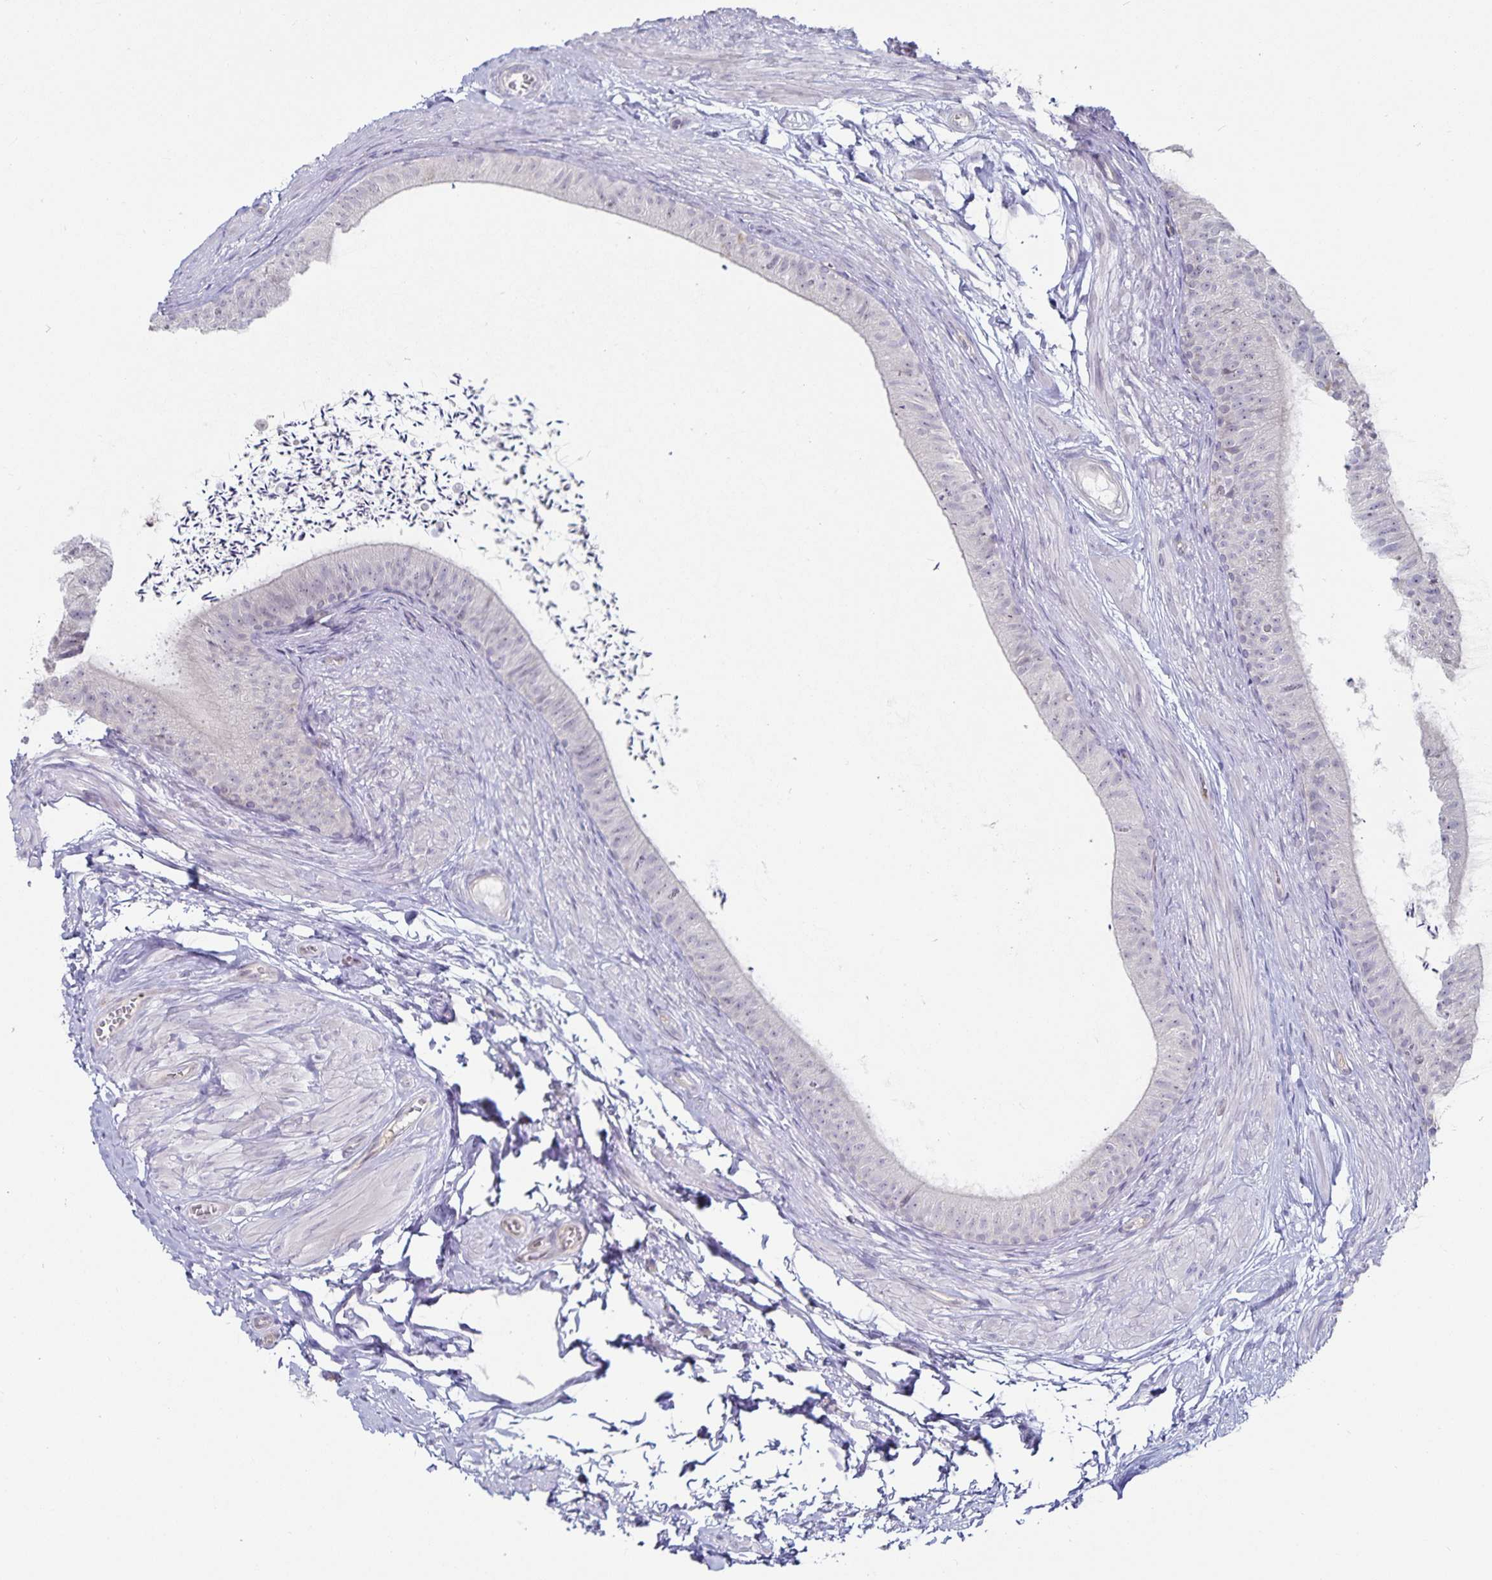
{"staining": {"intensity": "negative", "quantity": "none", "location": "none"}, "tissue": "epididymis", "cell_type": "Glandular cells", "image_type": "normal", "snomed": [{"axis": "morphology", "description": "Normal tissue, NOS"}, {"axis": "topography", "description": "Epididymis, spermatic cord, NOS"}, {"axis": "topography", "description": "Epididymis"}, {"axis": "topography", "description": "Peripheral nerve tissue"}], "caption": "High power microscopy photomicrograph of an immunohistochemistry (IHC) image of benign epididymis, revealing no significant expression in glandular cells. (DAB (3,3'-diaminobenzidine) immunohistochemistry, high magnification).", "gene": "DNAH9", "patient": {"sex": "male", "age": 29}}